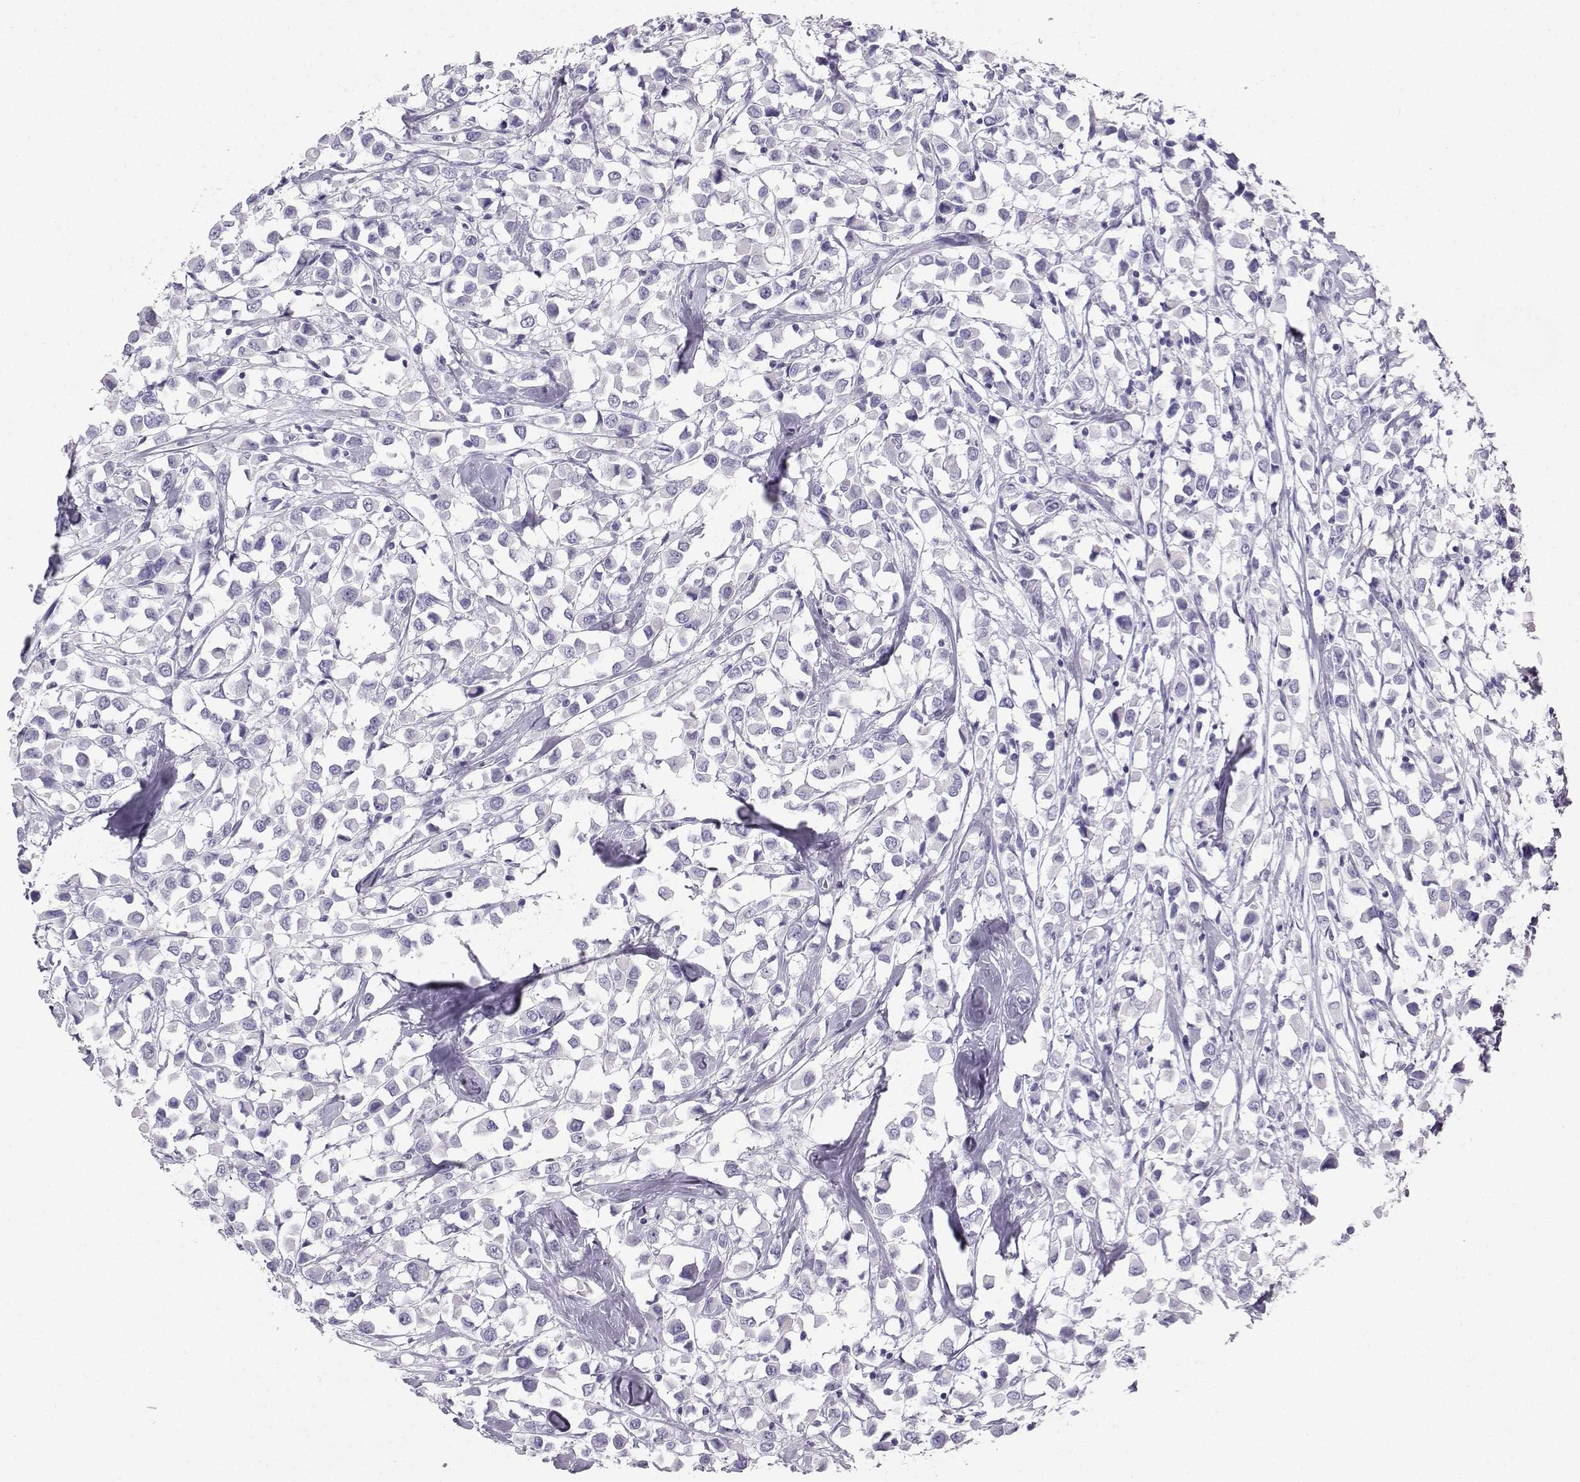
{"staining": {"intensity": "negative", "quantity": "none", "location": "none"}, "tissue": "breast cancer", "cell_type": "Tumor cells", "image_type": "cancer", "snomed": [{"axis": "morphology", "description": "Duct carcinoma"}, {"axis": "topography", "description": "Breast"}], "caption": "Tumor cells are negative for protein expression in human breast infiltrating ductal carcinoma. The staining was performed using DAB (3,3'-diaminobenzidine) to visualize the protein expression in brown, while the nuclei were stained in blue with hematoxylin (Magnification: 20x).", "gene": "IQCD", "patient": {"sex": "female", "age": 61}}